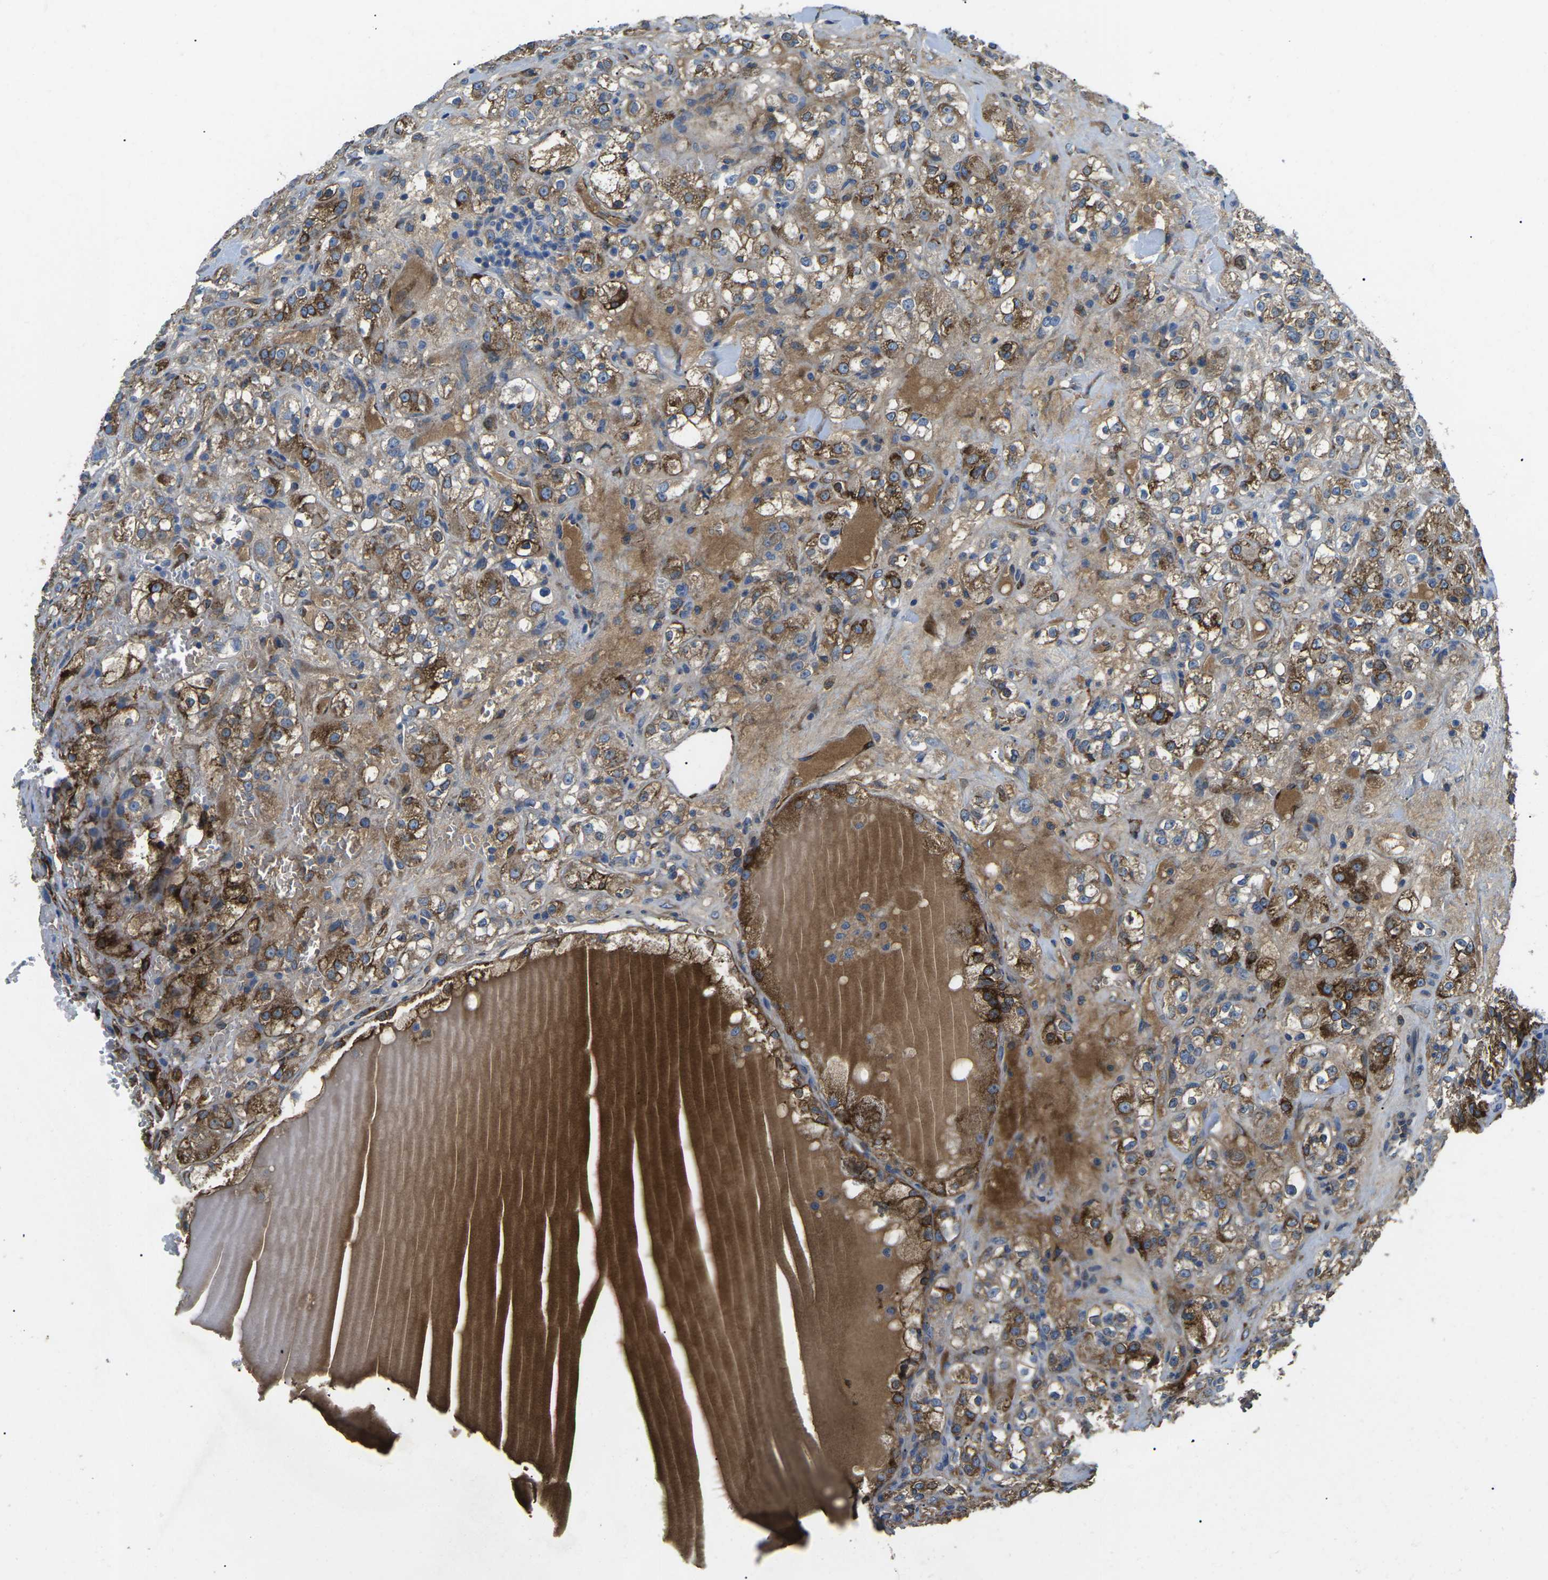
{"staining": {"intensity": "strong", "quantity": ">75%", "location": "cytoplasmic/membranous"}, "tissue": "renal cancer", "cell_type": "Tumor cells", "image_type": "cancer", "snomed": [{"axis": "morphology", "description": "Normal tissue, NOS"}, {"axis": "morphology", "description": "Adenocarcinoma, NOS"}, {"axis": "topography", "description": "Kidney"}], "caption": "Immunohistochemical staining of human adenocarcinoma (renal) demonstrates high levels of strong cytoplasmic/membranous positivity in approximately >75% of tumor cells.", "gene": "PDZD8", "patient": {"sex": "male", "age": 61}}